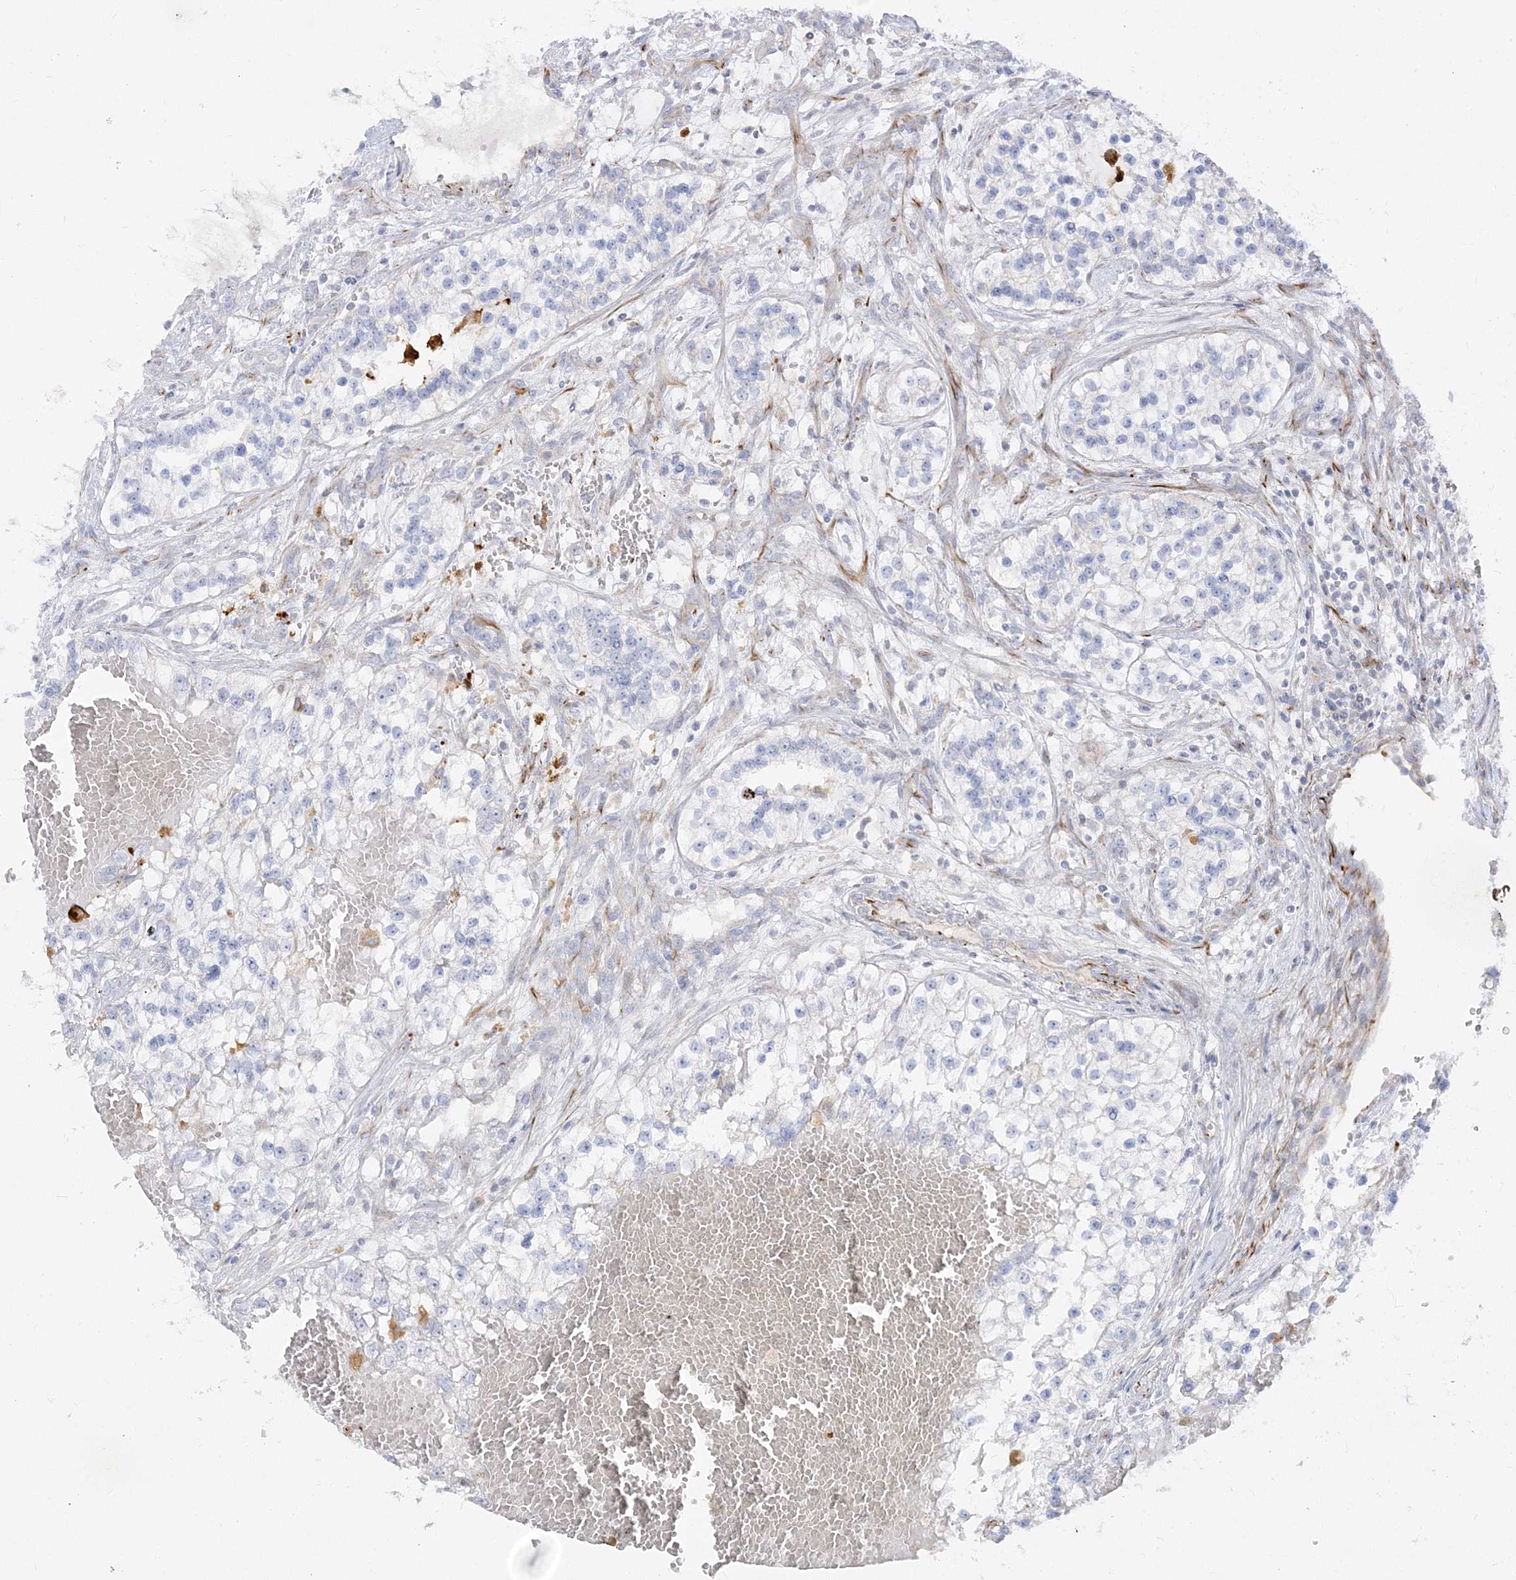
{"staining": {"intensity": "negative", "quantity": "none", "location": "none"}, "tissue": "renal cancer", "cell_type": "Tumor cells", "image_type": "cancer", "snomed": [{"axis": "morphology", "description": "Adenocarcinoma, NOS"}, {"axis": "topography", "description": "Kidney"}], "caption": "An image of human renal adenocarcinoma is negative for staining in tumor cells. (Stains: DAB (3,3'-diaminobenzidine) IHC with hematoxylin counter stain, Microscopy: brightfield microscopy at high magnification).", "gene": "GPAT2", "patient": {"sex": "female", "age": 57}}